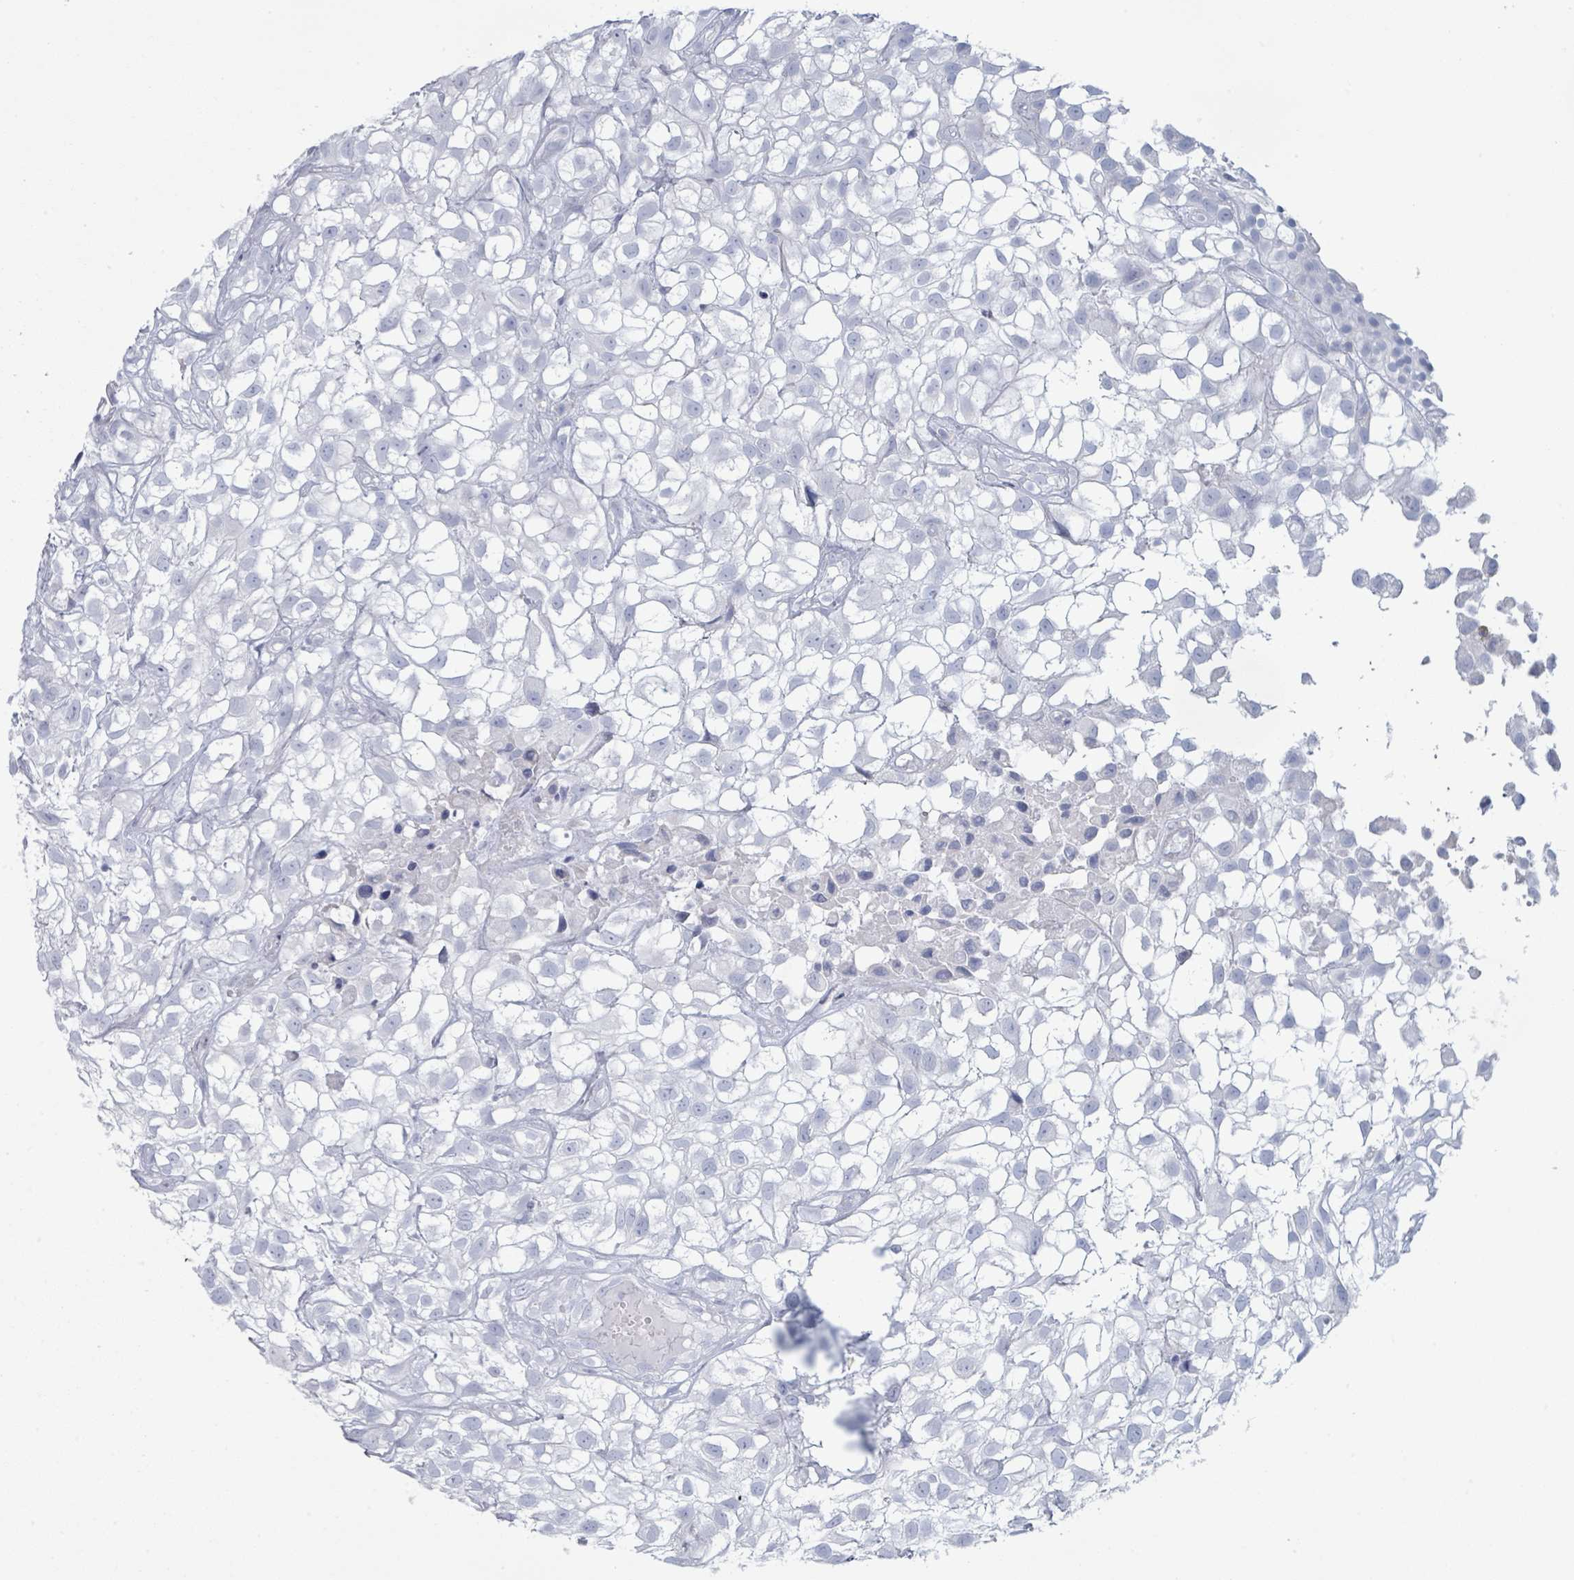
{"staining": {"intensity": "negative", "quantity": "none", "location": "none"}, "tissue": "urothelial cancer", "cell_type": "Tumor cells", "image_type": "cancer", "snomed": [{"axis": "morphology", "description": "Urothelial carcinoma, High grade"}, {"axis": "topography", "description": "Urinary bladder"}], "caption": "Urothelial cancer was stained to show a protein in brown. There is no significant staining in tumor cells. Brightfield microscopy of IHC stained with DAB (3,3'-diaminobenzidine) (brown) and hematoxylin (blue), captured at high magnification.", "gene": "PGA3", "patient": {"sex": "male", "age": 56}}